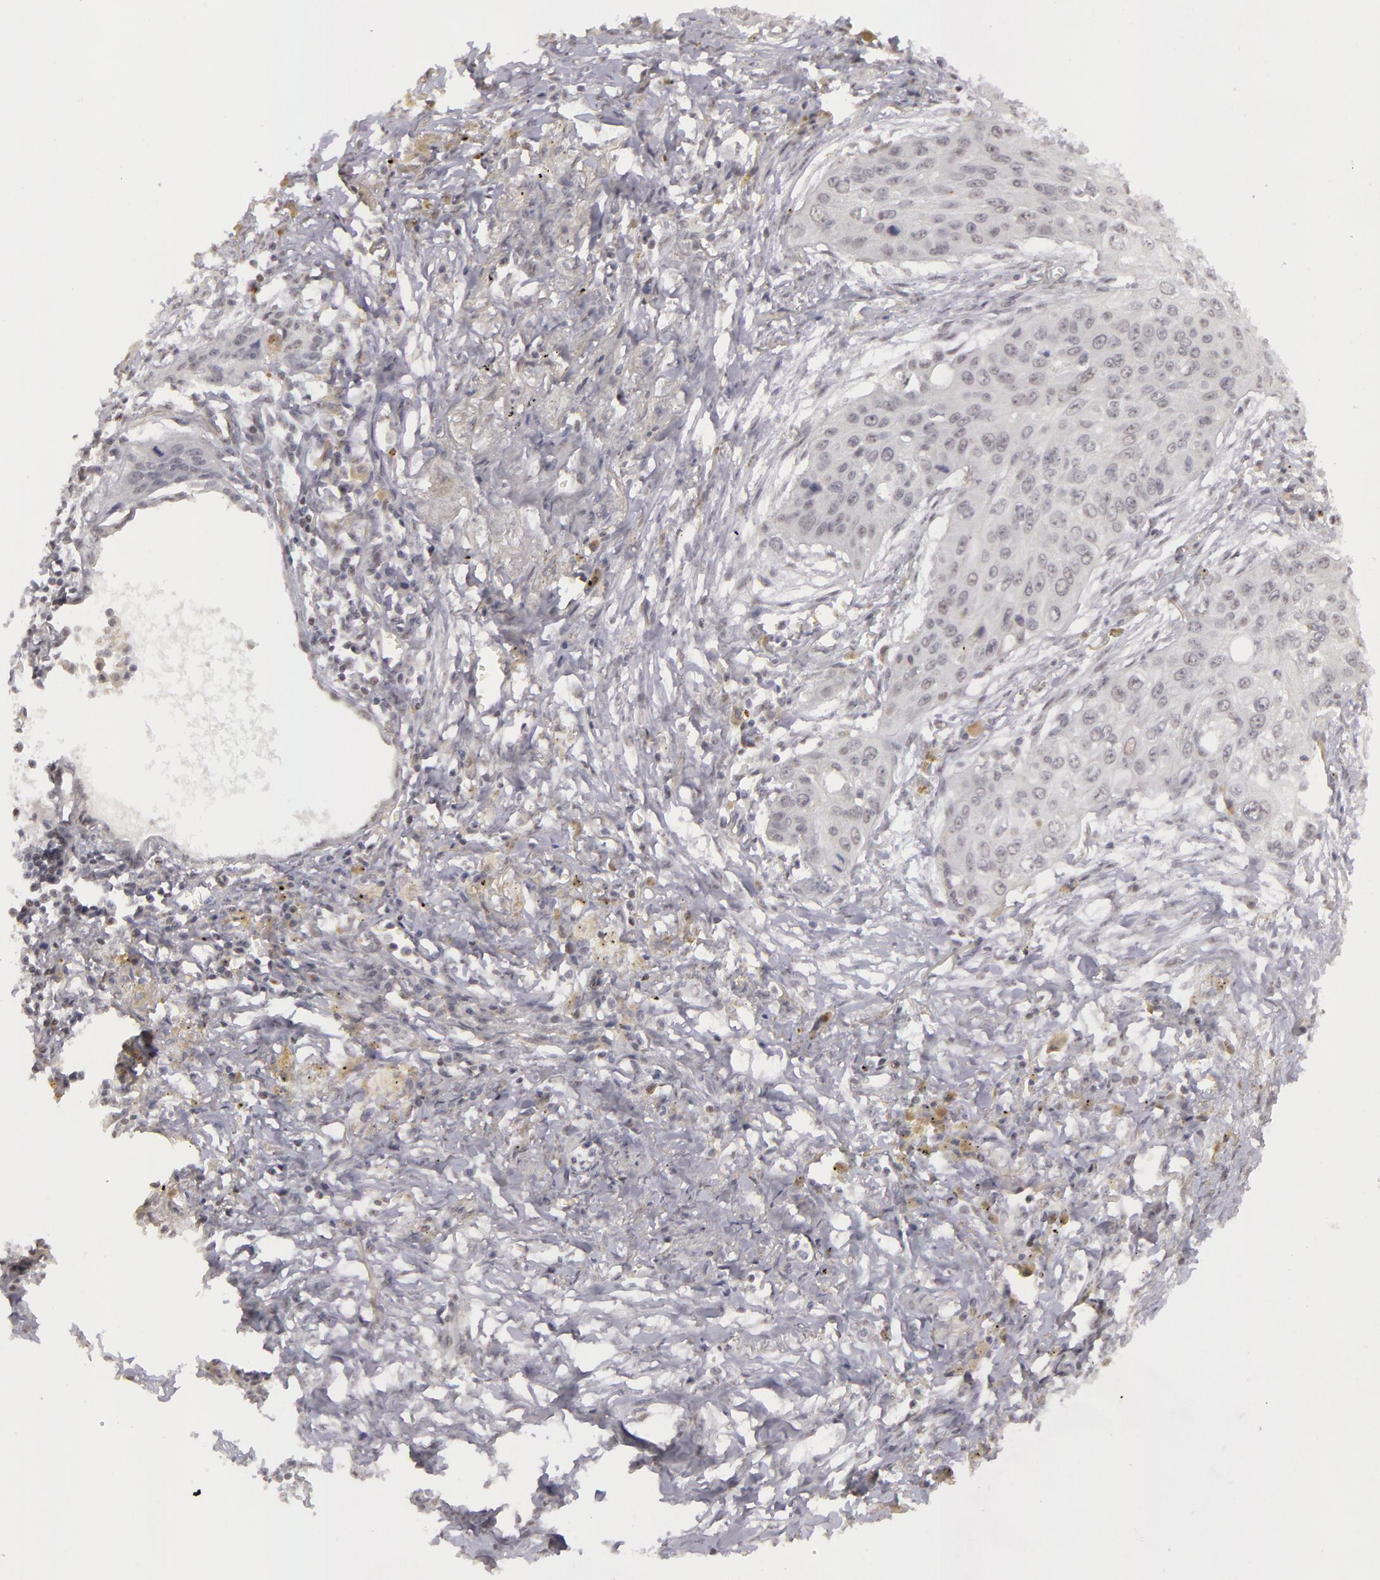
{"staining": {"intensity": "negative", "quantity": "none", "location": "none"}, "tissue": "lung cancer", "cell_type": "Tumor cells", "image_type": "cancer", "snomed": [{"axis": "morphology", "description": "Squamous cell carcinoma, NOS"}, {"axis": "topography", "description": "Lung"}], "caption": "This is an immunohistochemistry image of human lung squamous cell carcinoma. There is no positivity in tumor cells.", "gene": "RRP7A", "patient": {"sex": "male", "age": 71}}